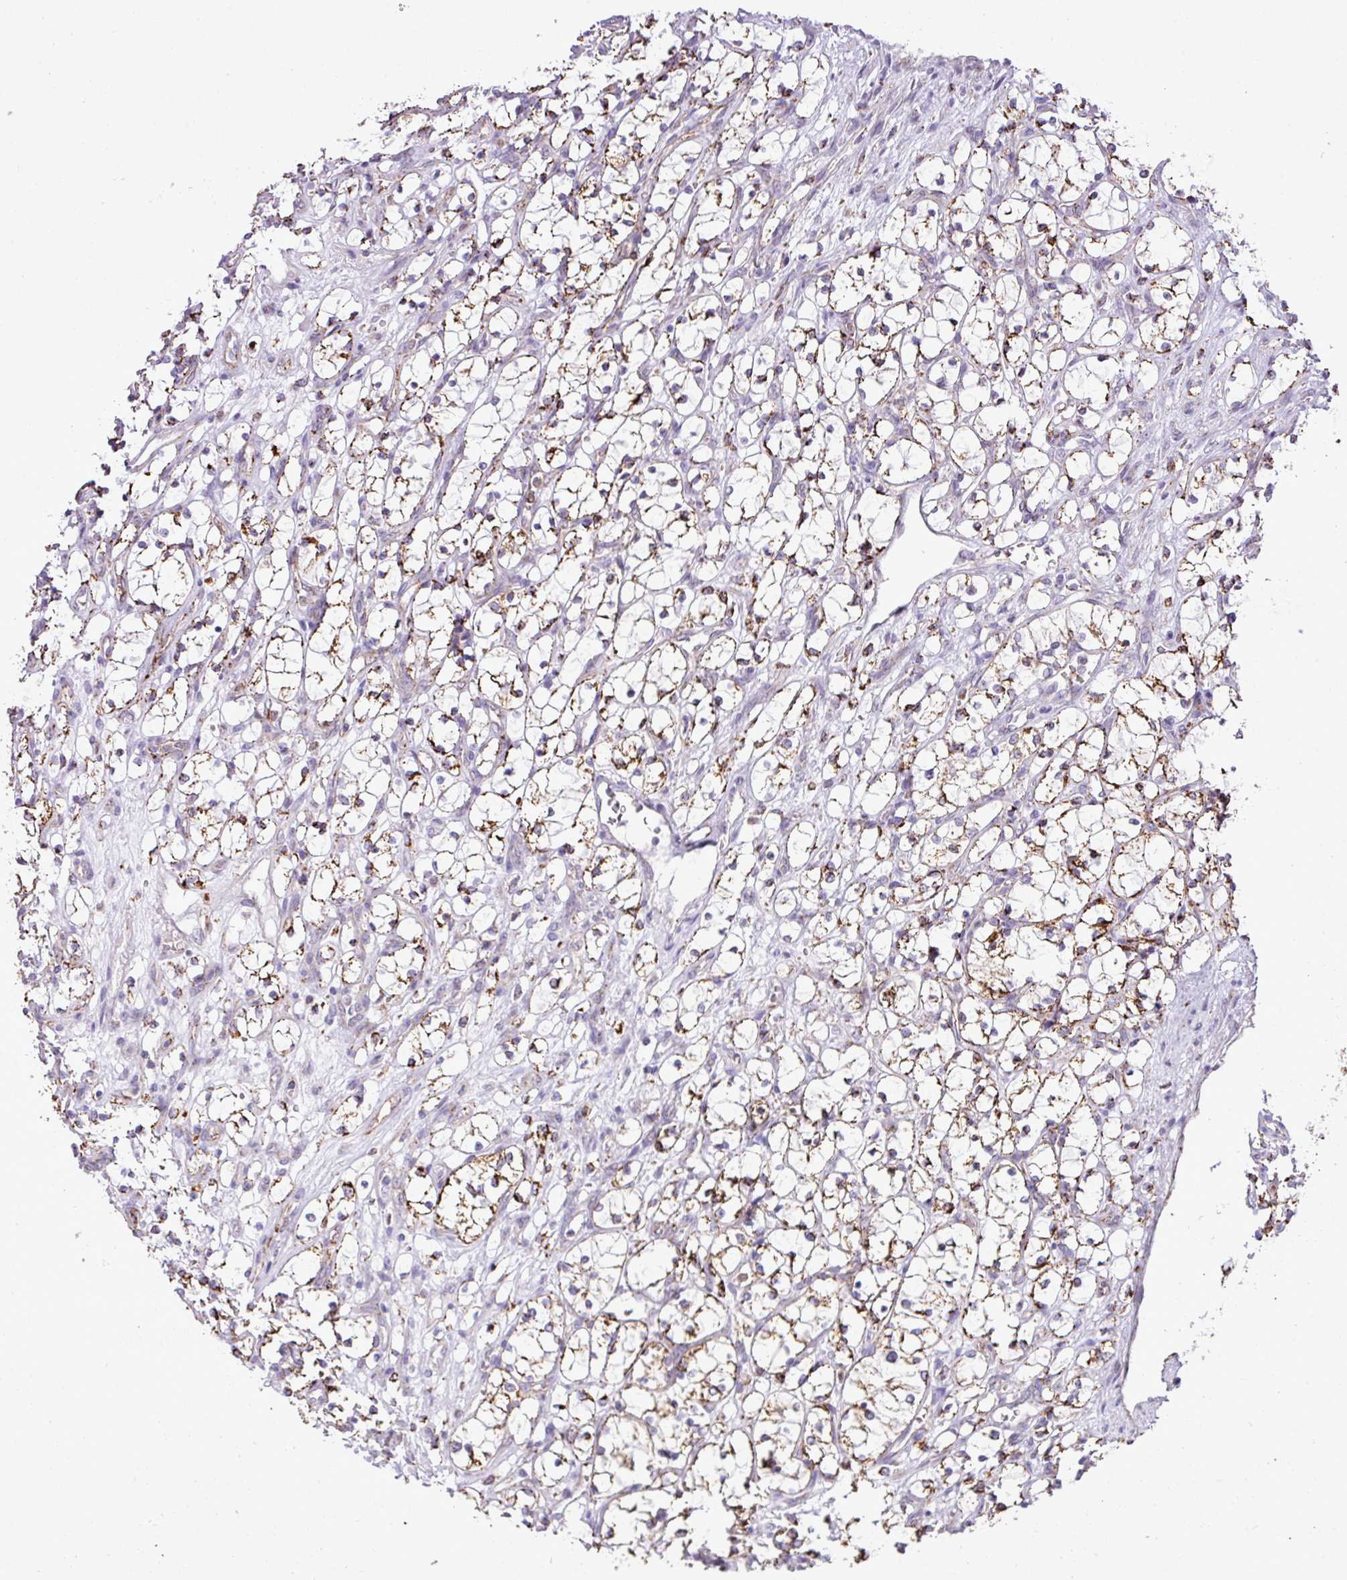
{"staining": {"intensity": "strong", "quantity": "25%-75%", "location": "cytoplasmic/membranous"}, "tissue": "renal cancer", "cell_type": "Tumor cells", "image_type": "cancer", "snomed": [{"axis": "morphology", "description": "Adenocarcinoma, NOS"}, {"axis": "topography", "description": "Kidney"}], "caption": "Renal cancer (adenocarcinoma) was stained to show a protein in brown. There is high levels of strong cytoplasmic/membranous staining in approximately 25%-75% of tumor cells.", "gene": "SGPP1", "patient": {"sex": "female", "age": 69}}